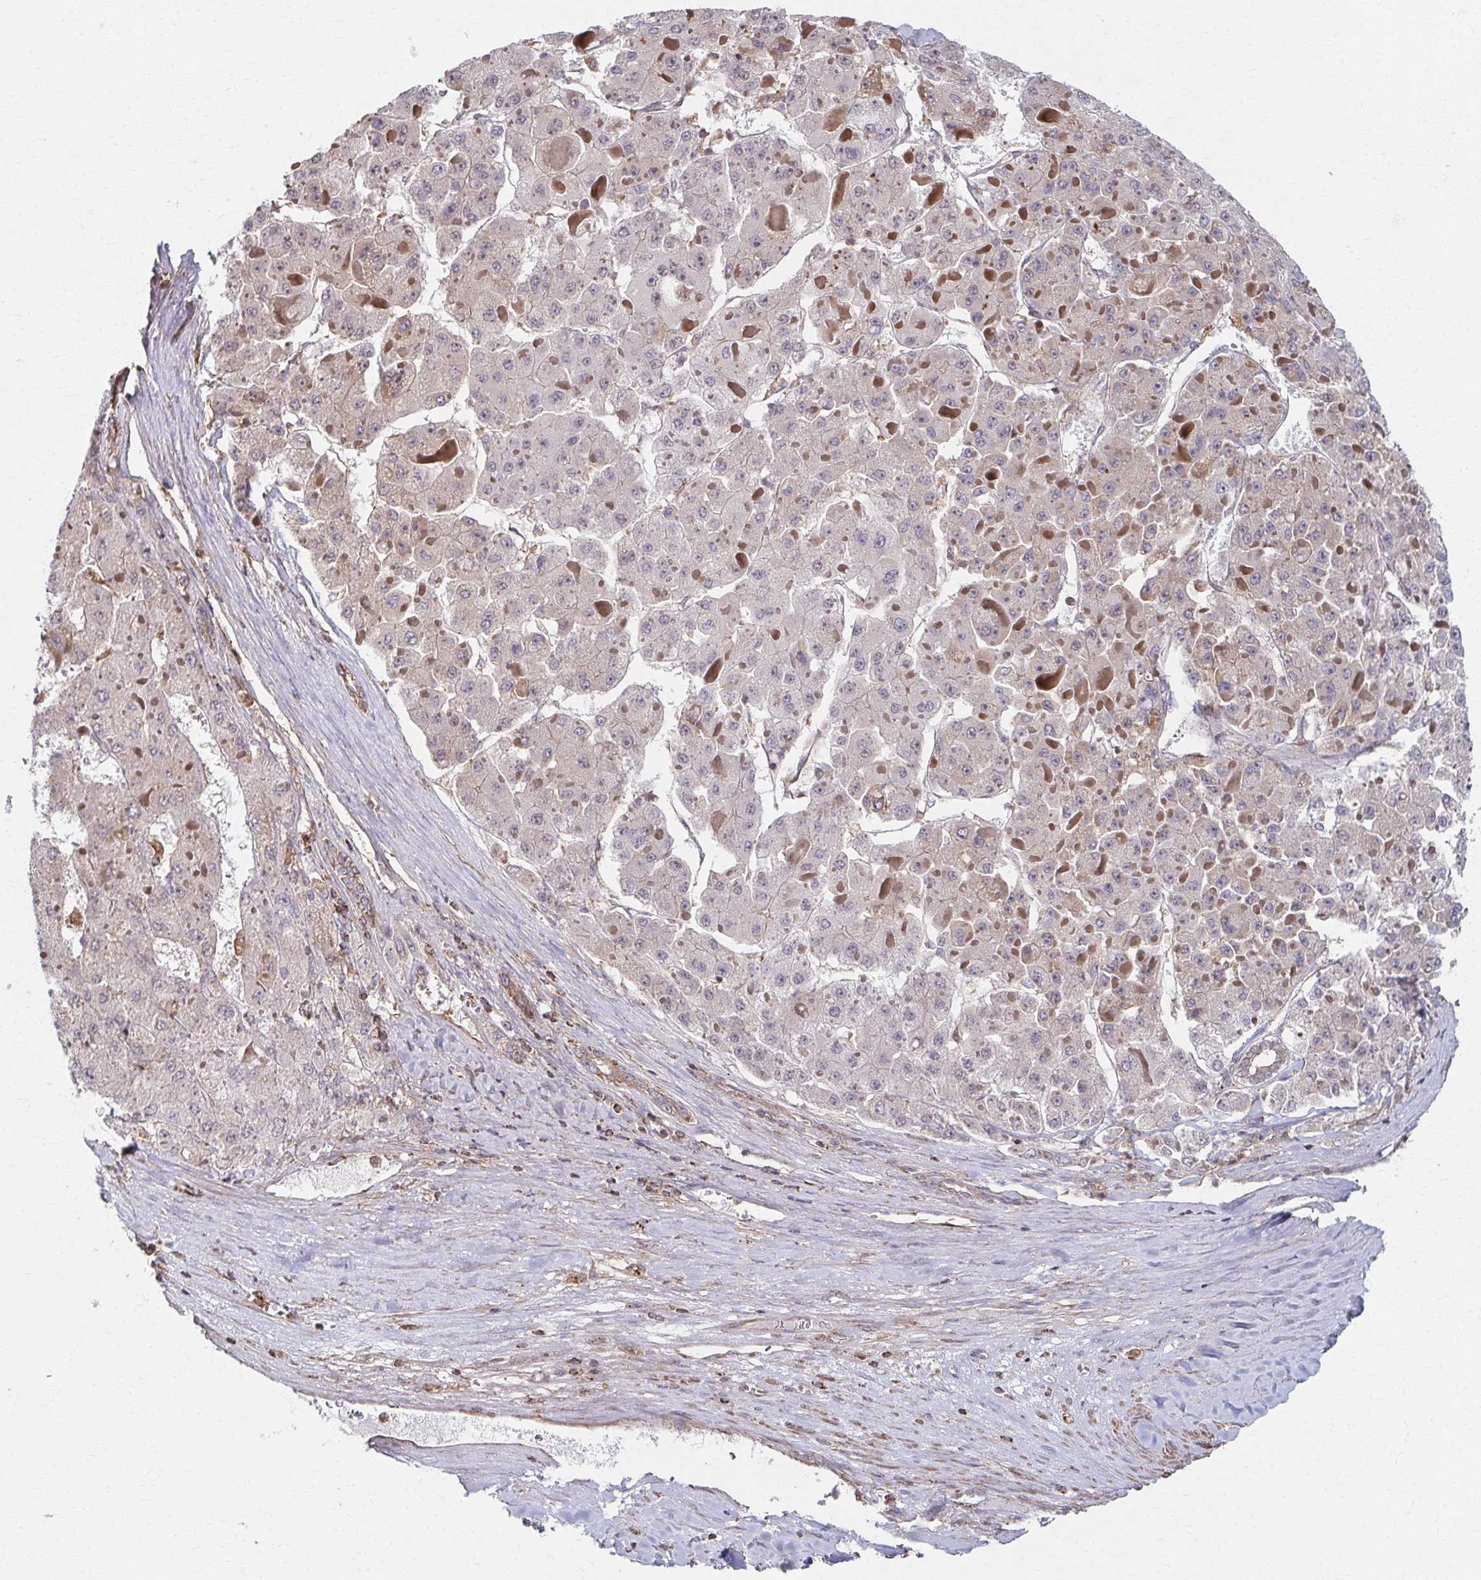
{"staining": {"intensity": "negative", "quantity": "none", "location": "none"}, "tissue": "liver cancer", "cell_type": "Tumor cells", "image_type": "cancer", "snomed": [{"axis": "morphology", "description": "Carcinoma, Hepatocellular, NOS"}, {"axis": "topography", "description": "Liver"}], "caption": "Histopathology image shows no protein positivity in tumor cells of liver cancer tissue. (Brightfield microscopy of DAB (3,3'-diaminobenzidine) immunohistochemistry at high magnification).", "gene": "KLHL34", "patient": {"sex": "female", "age": 73}}